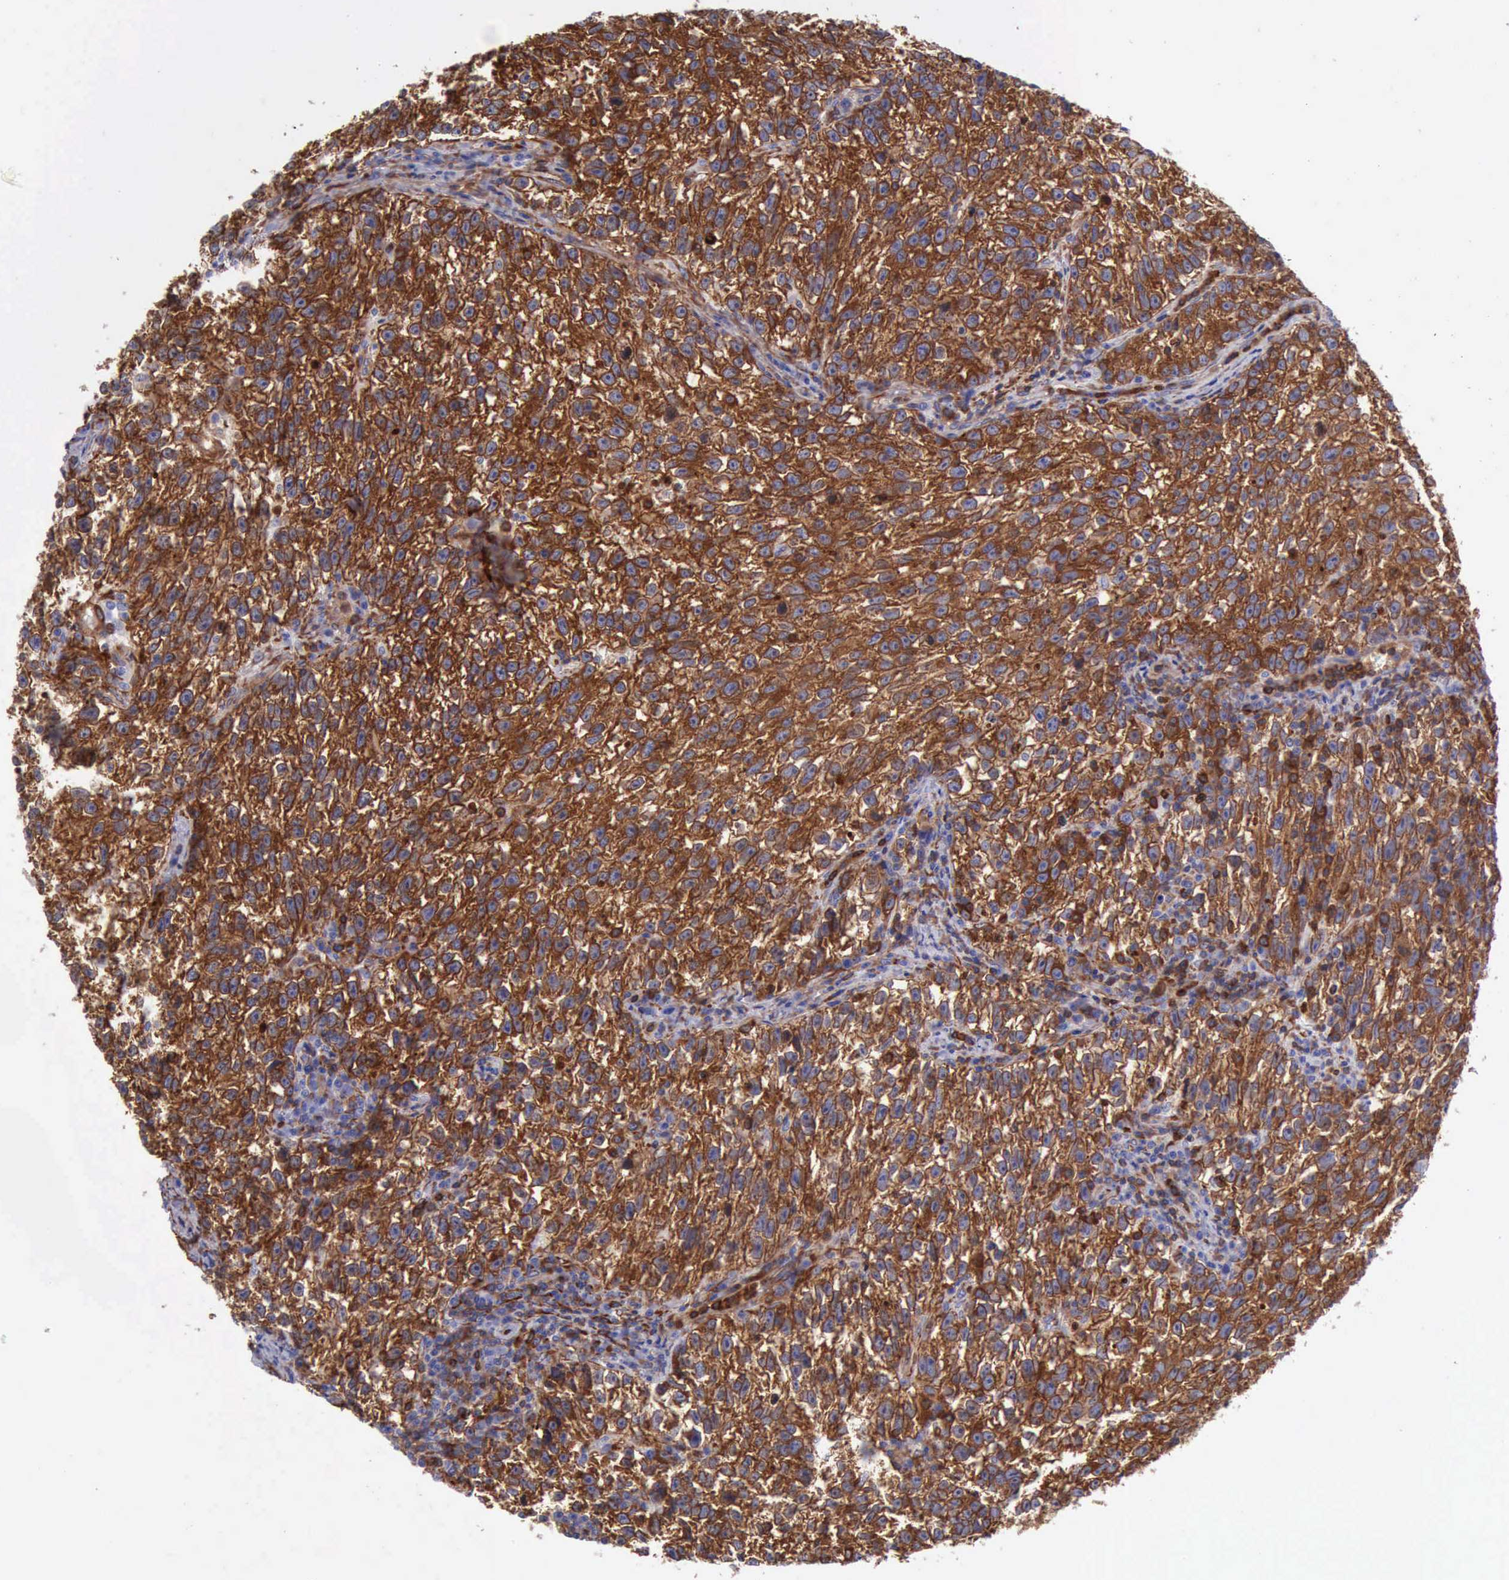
{"staining": {"intensity": "strong", "quantity": ">75%", "location": "cytoplasmic/membranous"}, "tissue": "testis cancer", "cell_type": "Tumor cells", "image_type": "cancer", "snomed": [{"axis": "morphology", "description": "Seminoma, NOS"}, {"axis": "topography", "description": "Testis"}], "caption": "Seminoma (testis) was stained to show a protein in brown. There is high levels of strong cytoplasmic/membranous staining in about >75% of tumor cells.", "gene": "FLNA", "patient": {"sex": "male", "age": 38}}